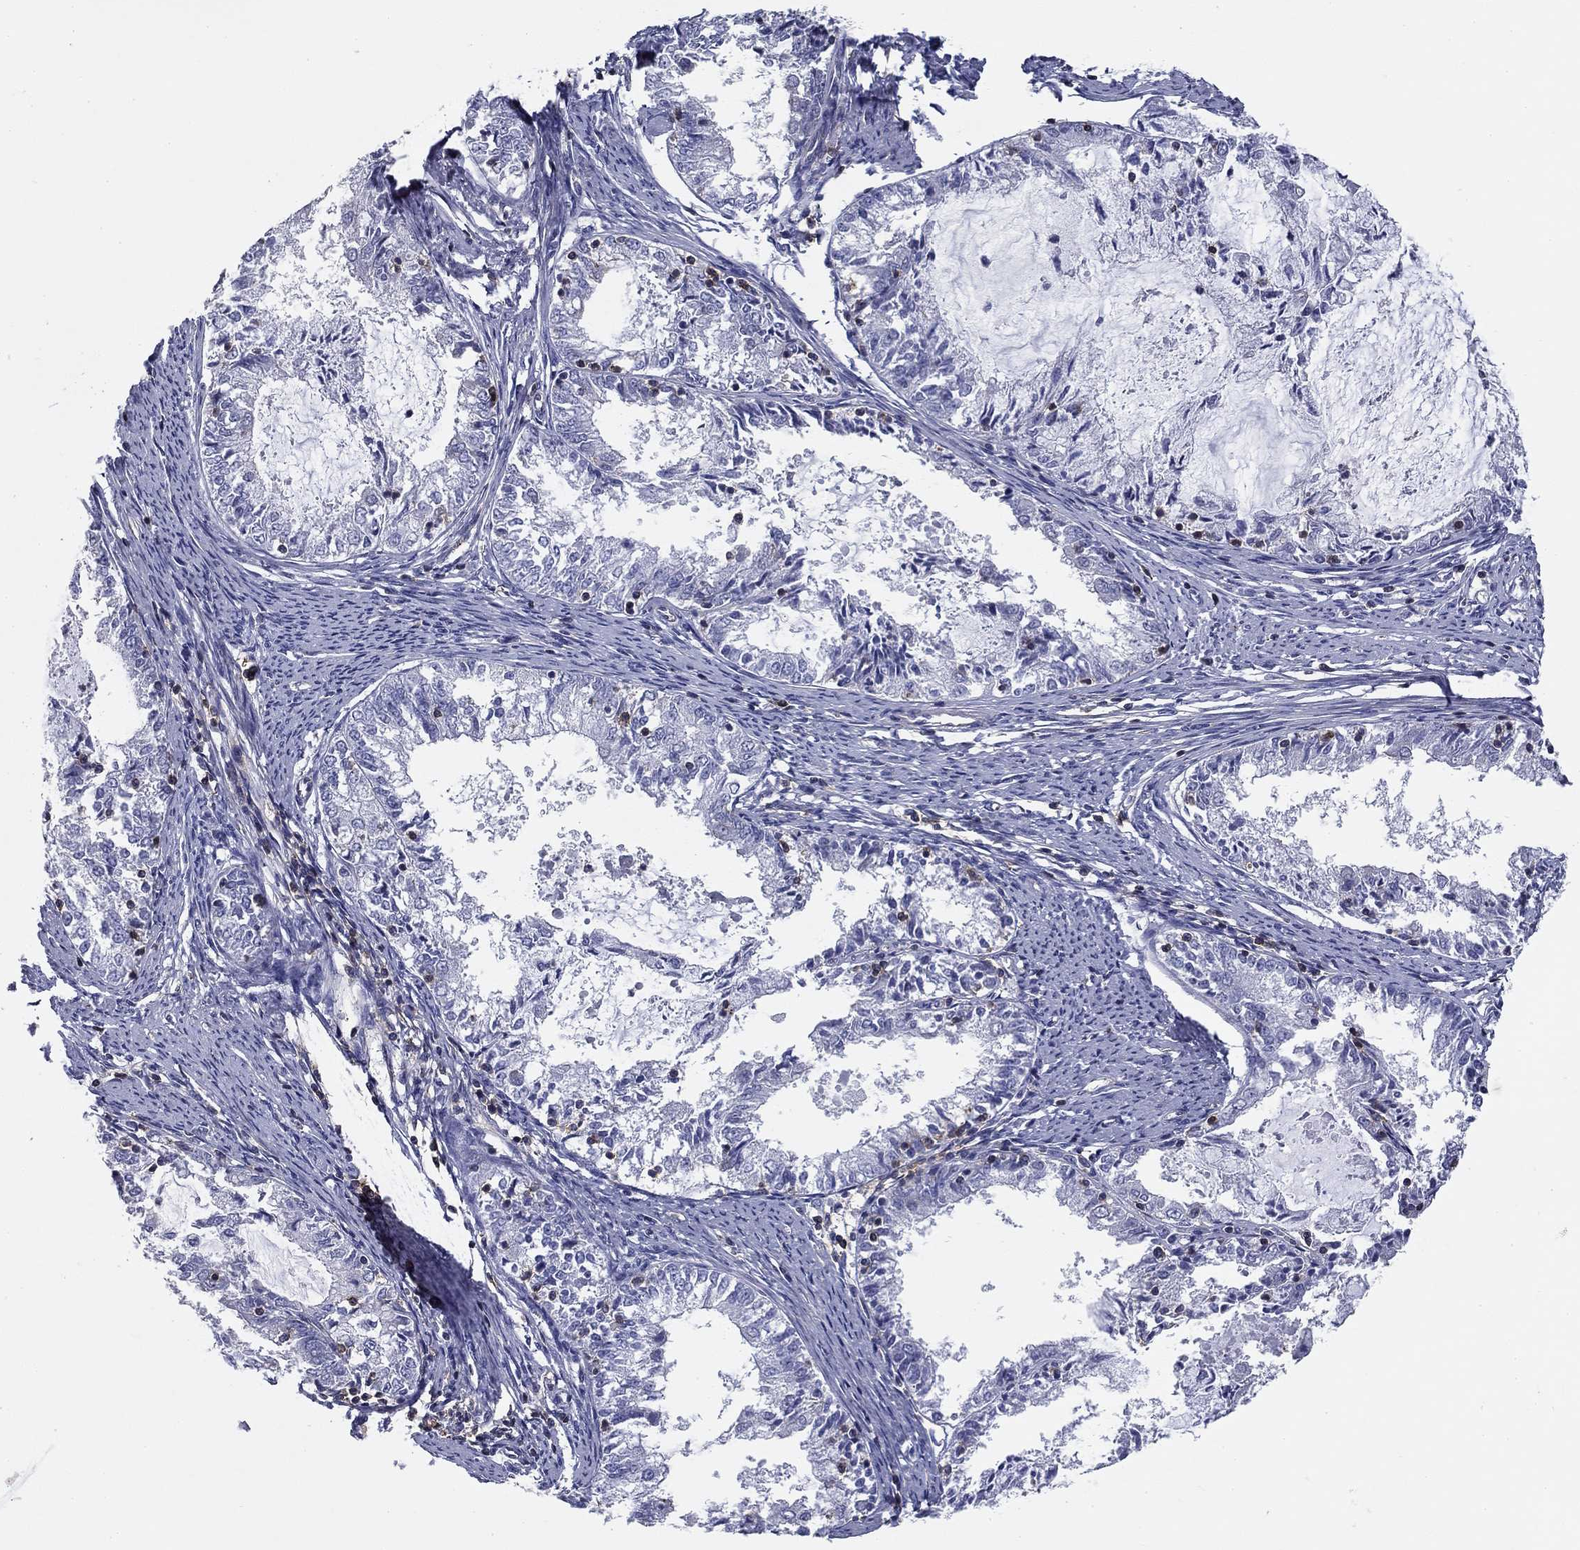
{"staining": {"intensity": "negative", "quantity": "none", "location": "none"}, "tissue": "endometrial cancer", "cell_type": "Tumor cells", "image_type": "cancer", "snomed": [{"axis": "morphology", "description": "Adenocarcinoma, NOS"}, {"axis": "topography", "description": "Endometrium"}], "caption": "A high-resolution histopathology image shows immunohistochemistry (IHC) staining of endometrial cancer, which reveals no significant staining in tumor cells.", "gene": "SIT1", "patient": {"sex": "female", "age": 57}}